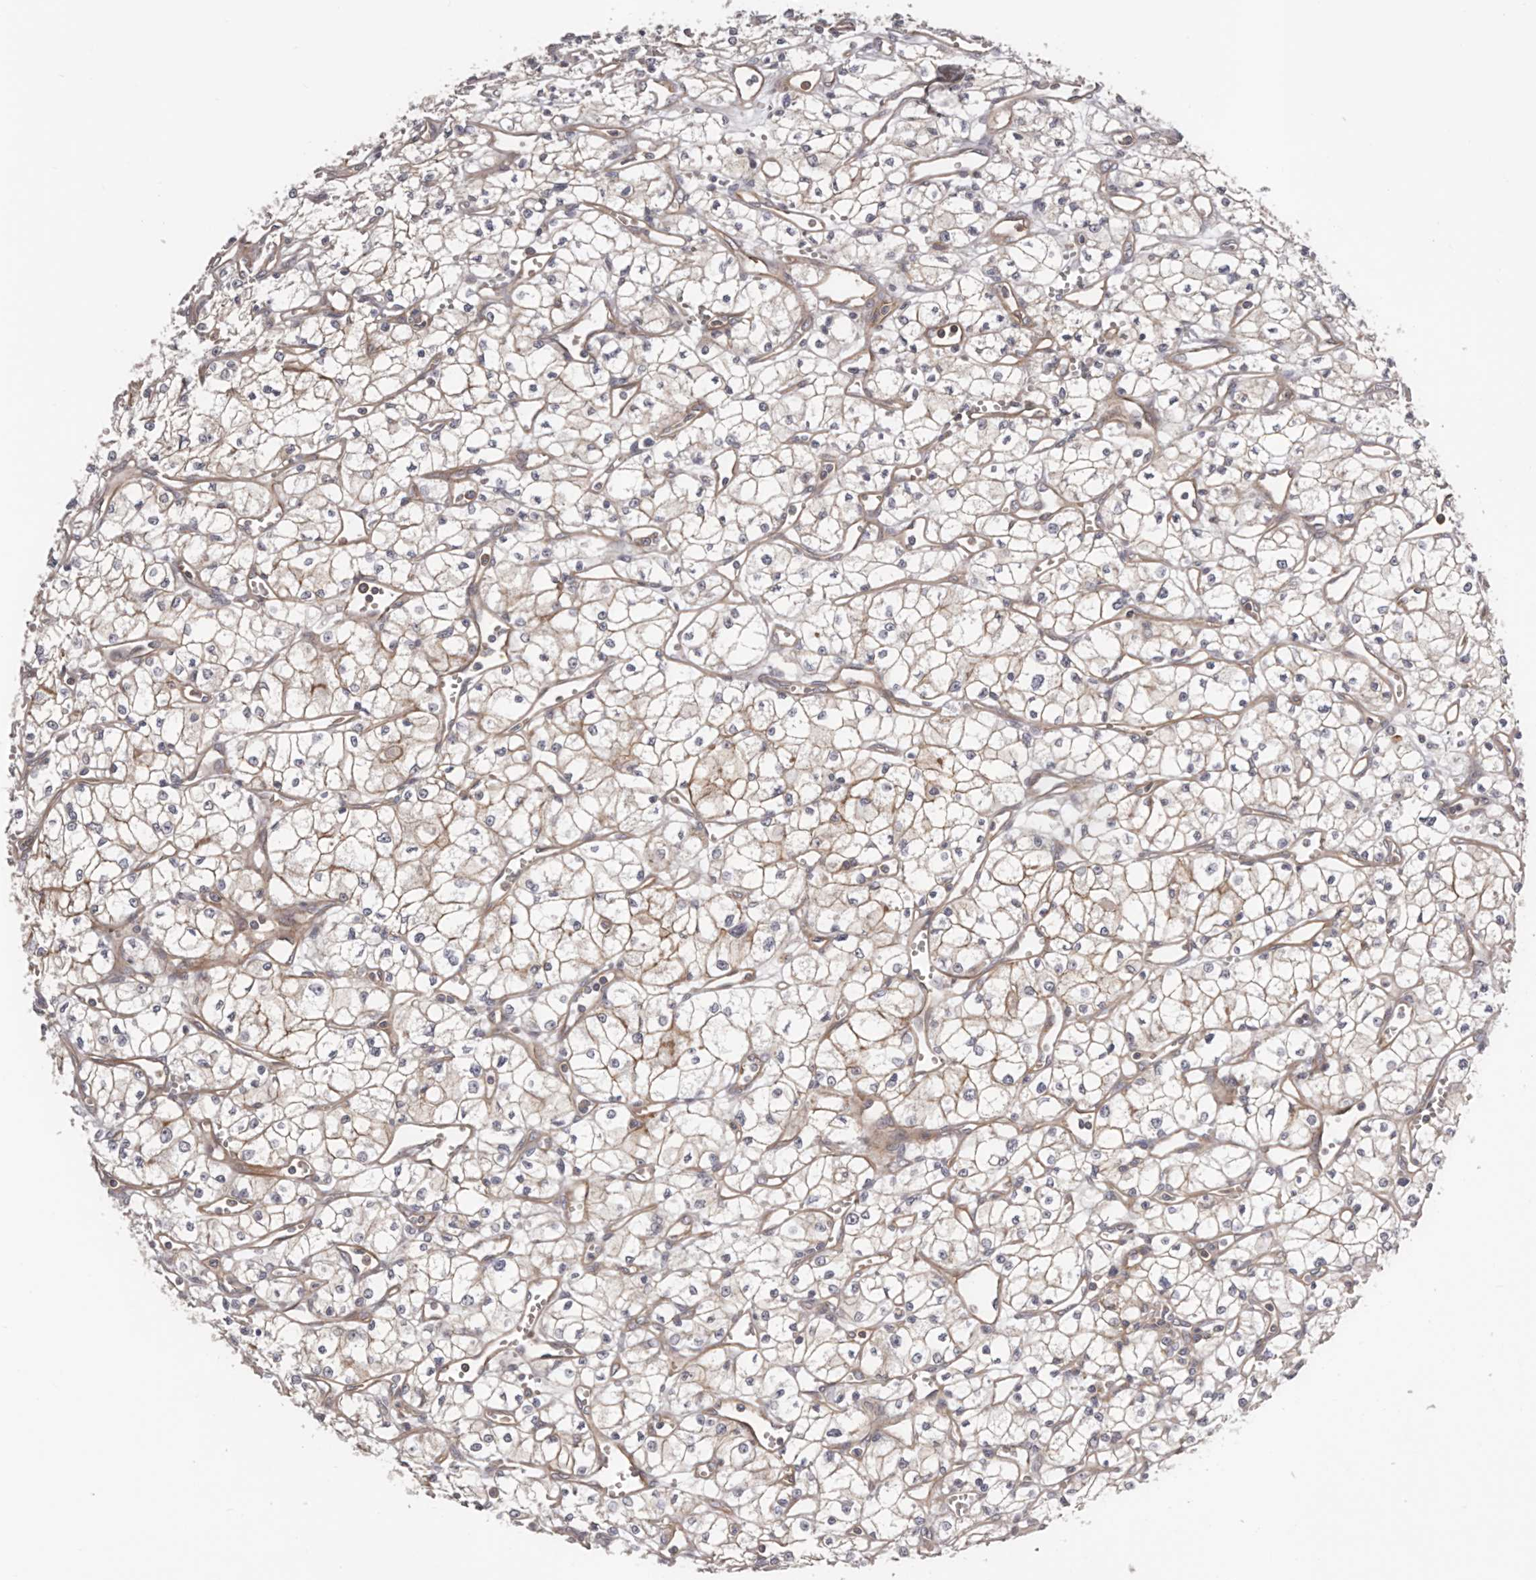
{"staining": {"intensity": "negative", "quantity": "none", "location": "none"}, "tissue": "renal cancer", "cell_type": "Tumor cells", "image_type": "cancer", "snomed": [{"axis": "morphology", "description": "Adenocarcinoma, NOS"}, {"axis": "topography", "description": "Kidney"}], "caption": "Renal adenocarcinoma was stained to show a protein in brown. There is no significant staining in tumor cells.", "gene": "DMRT2", "patient": {"sex": "male", "age": 59}}